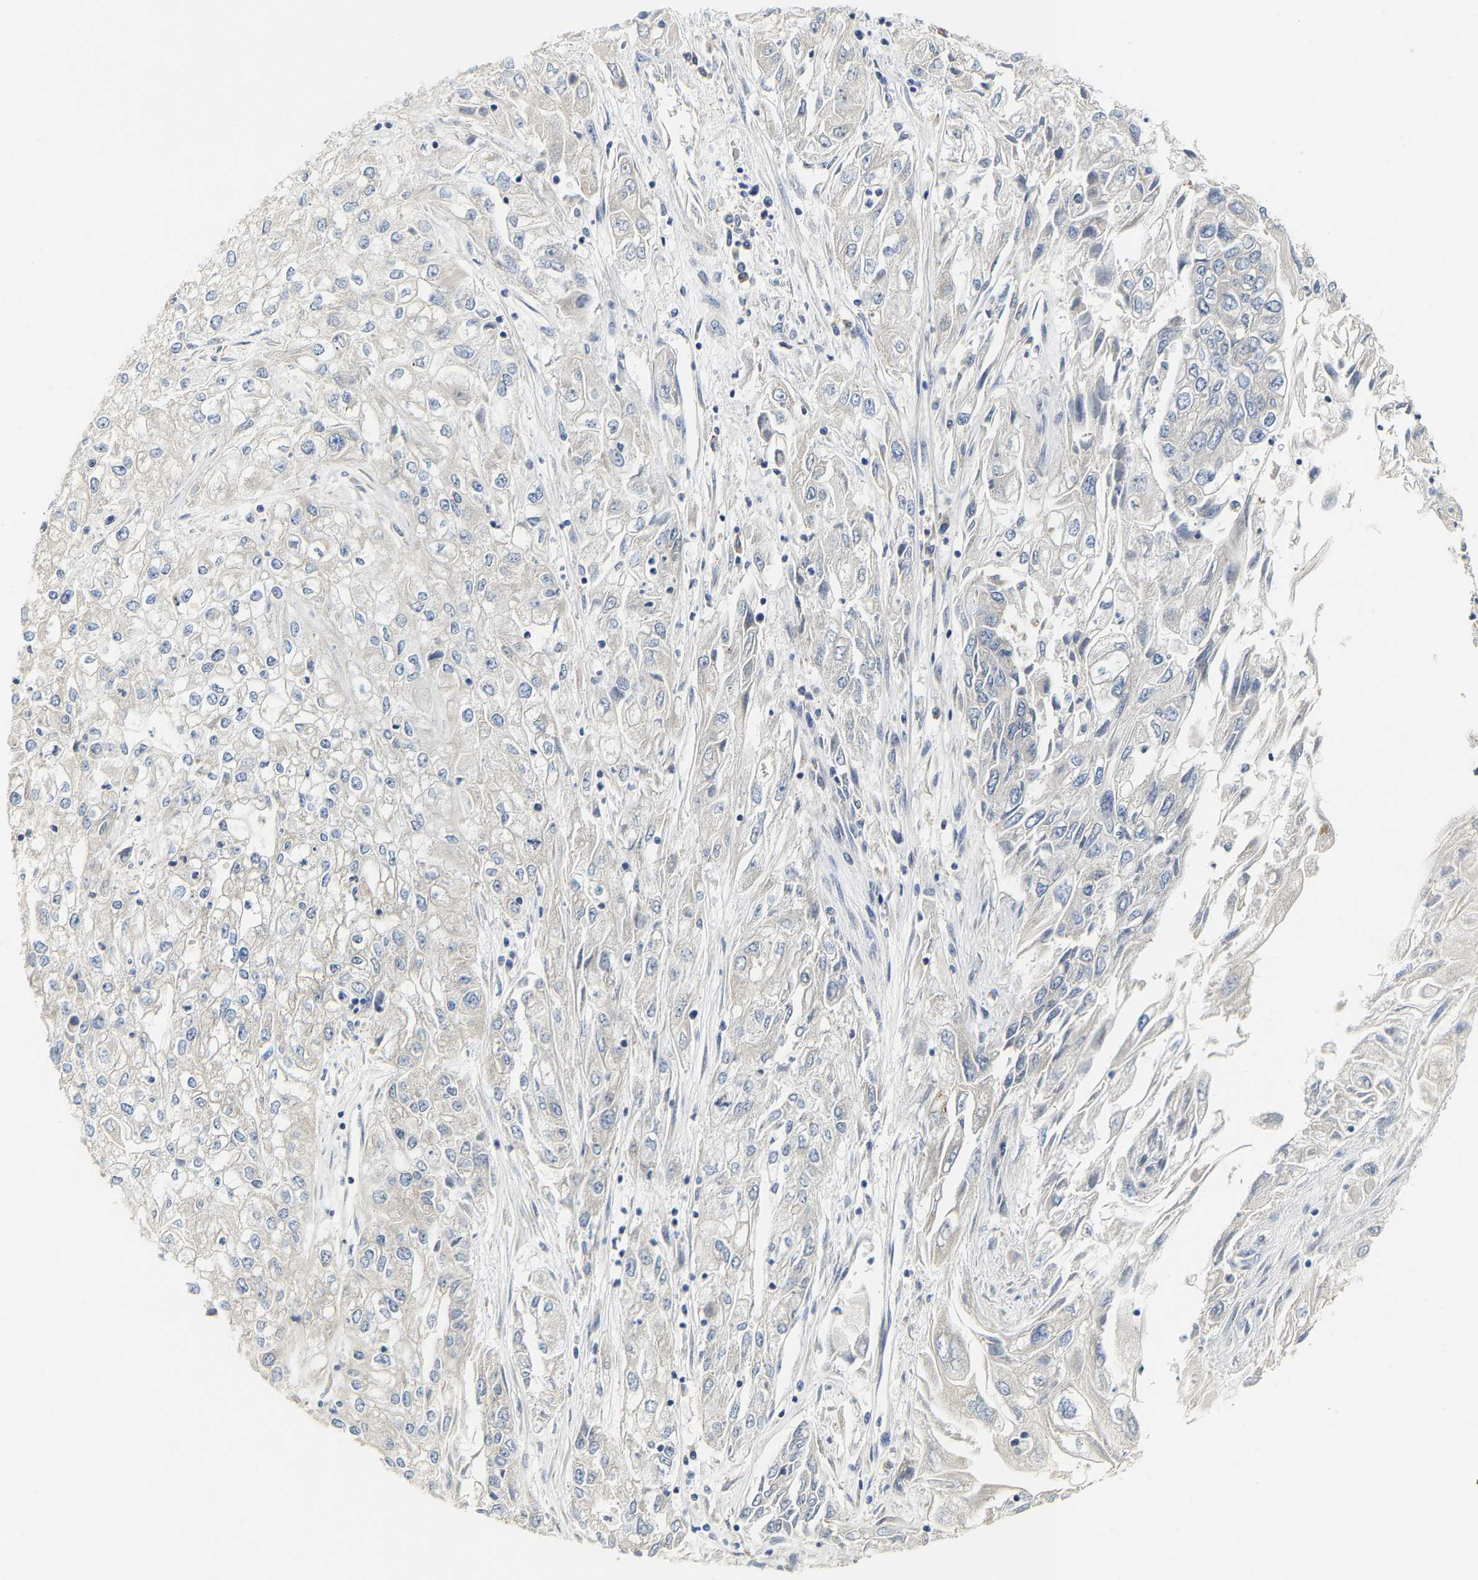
{"staining": {"intensity": "weak", "quantity": "<25%", "location": "cytoplasmic/membranous"}, "tissue": "endometrial cancer", "cell_type": "Tumor cells", "image_type": "cancer", "snomed": [{"axis": "morphology", "description": "Adenocarcinoma, NOS"}, {"axis": "topography", "description": "Endometrium"}], "caption": "Human adenocarcinoma (endometrial) stained for a protein using immunohistochemistry (IHC) shows no staining in tumor cells.", "gene": "PCNT", "patient": {"sex": "female", "age": 49}}